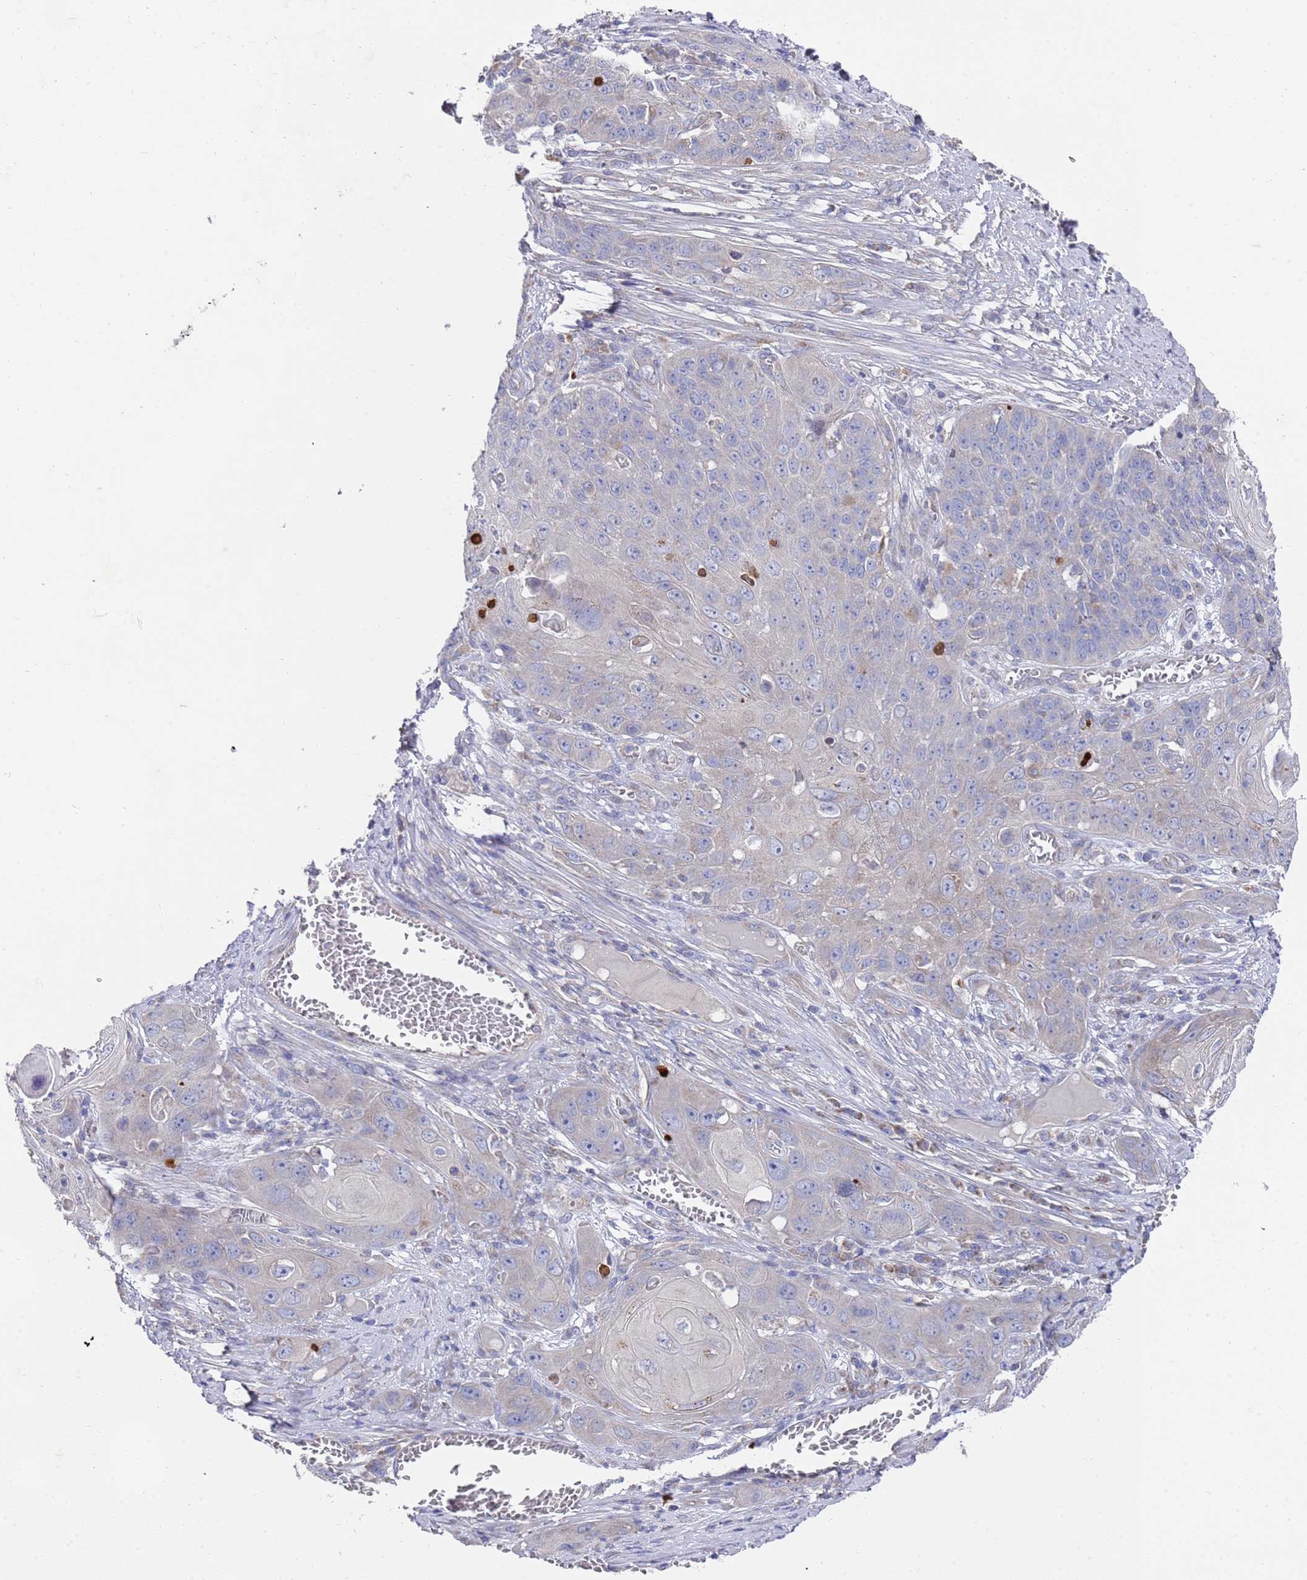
{"staining": {"intensity": "negative", "quantity": "none", "location": "none"}, "tissue": "skin cancer", "cell_type": "Tumor cells", "image_type": "cancer", "snomed": [{"axis": "morphology", "description": "Squamous cell carcinoma, NOS"}, {"axis": "topography", "description": "Skin"}], "caption": "IHC image of neoplastic tissue: human skin cancer (squamous cell carcinoma) stained with DAB (3,3'-diaminobenzidine) exhibits no significant protein staining in tumor cells.", "gene": "NPEPPS", "patient": {"sex": "male", "age": 55}}